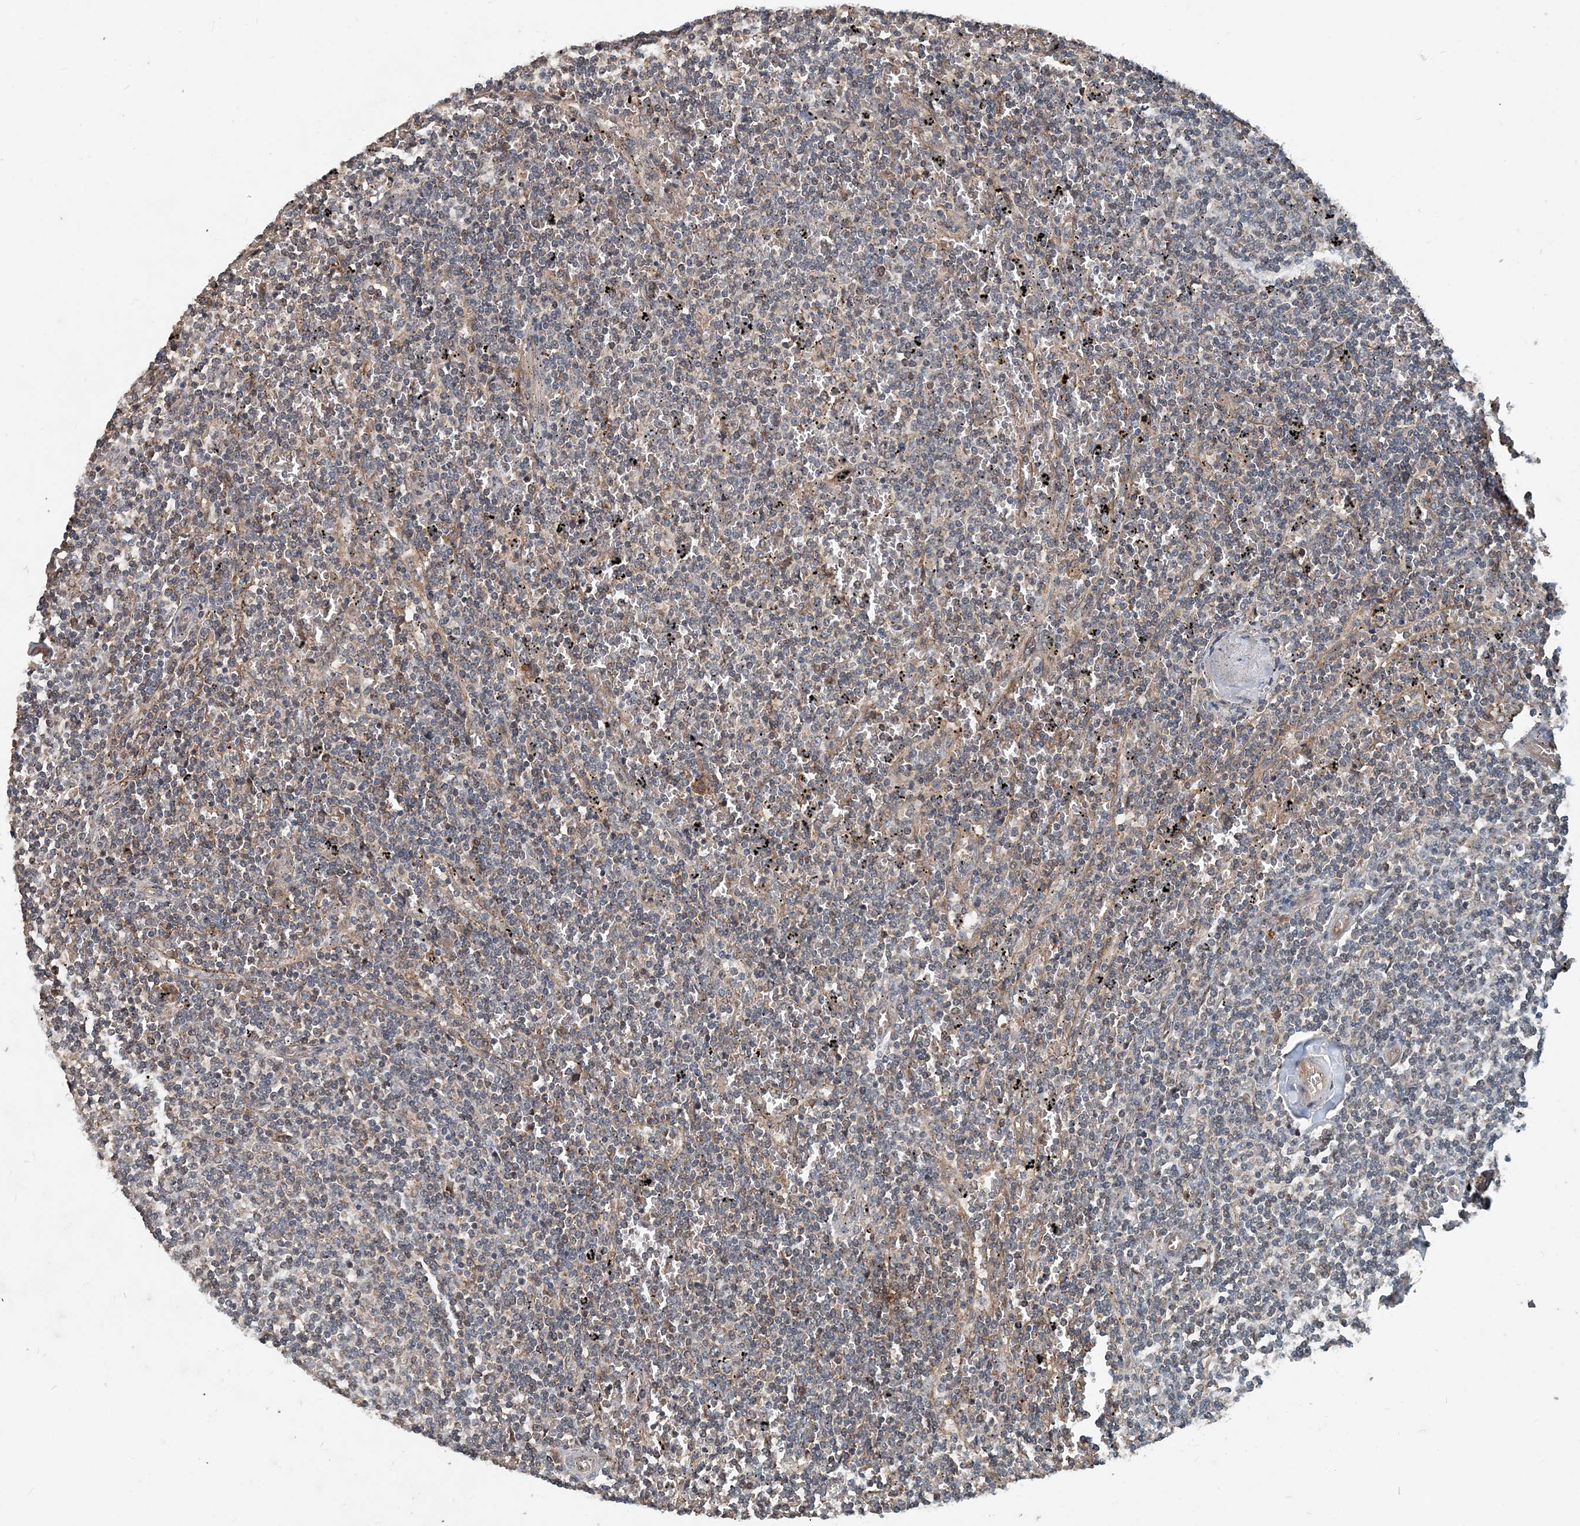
{"staining": {"intensity": "negative", "quantity": "none", "location": "none"}, "tissue": "lymphoma", "cell_type": "Tumor cells", "image_type": "cancer", "snomed": [{"axis": "morphology", "description": "Malignant lymphoma, non-Hodgkin's type, Low grade"}, {"axis": "topography", "description": "Spleen"}], "caption": "Low-grade malignant lymphoma, non-Hodgkin's type was stained to show a protein in brown. There is no significant staining in tumor cells.", "gene": "SMPD3", "patient": {"sex": "female", "age": 50}}